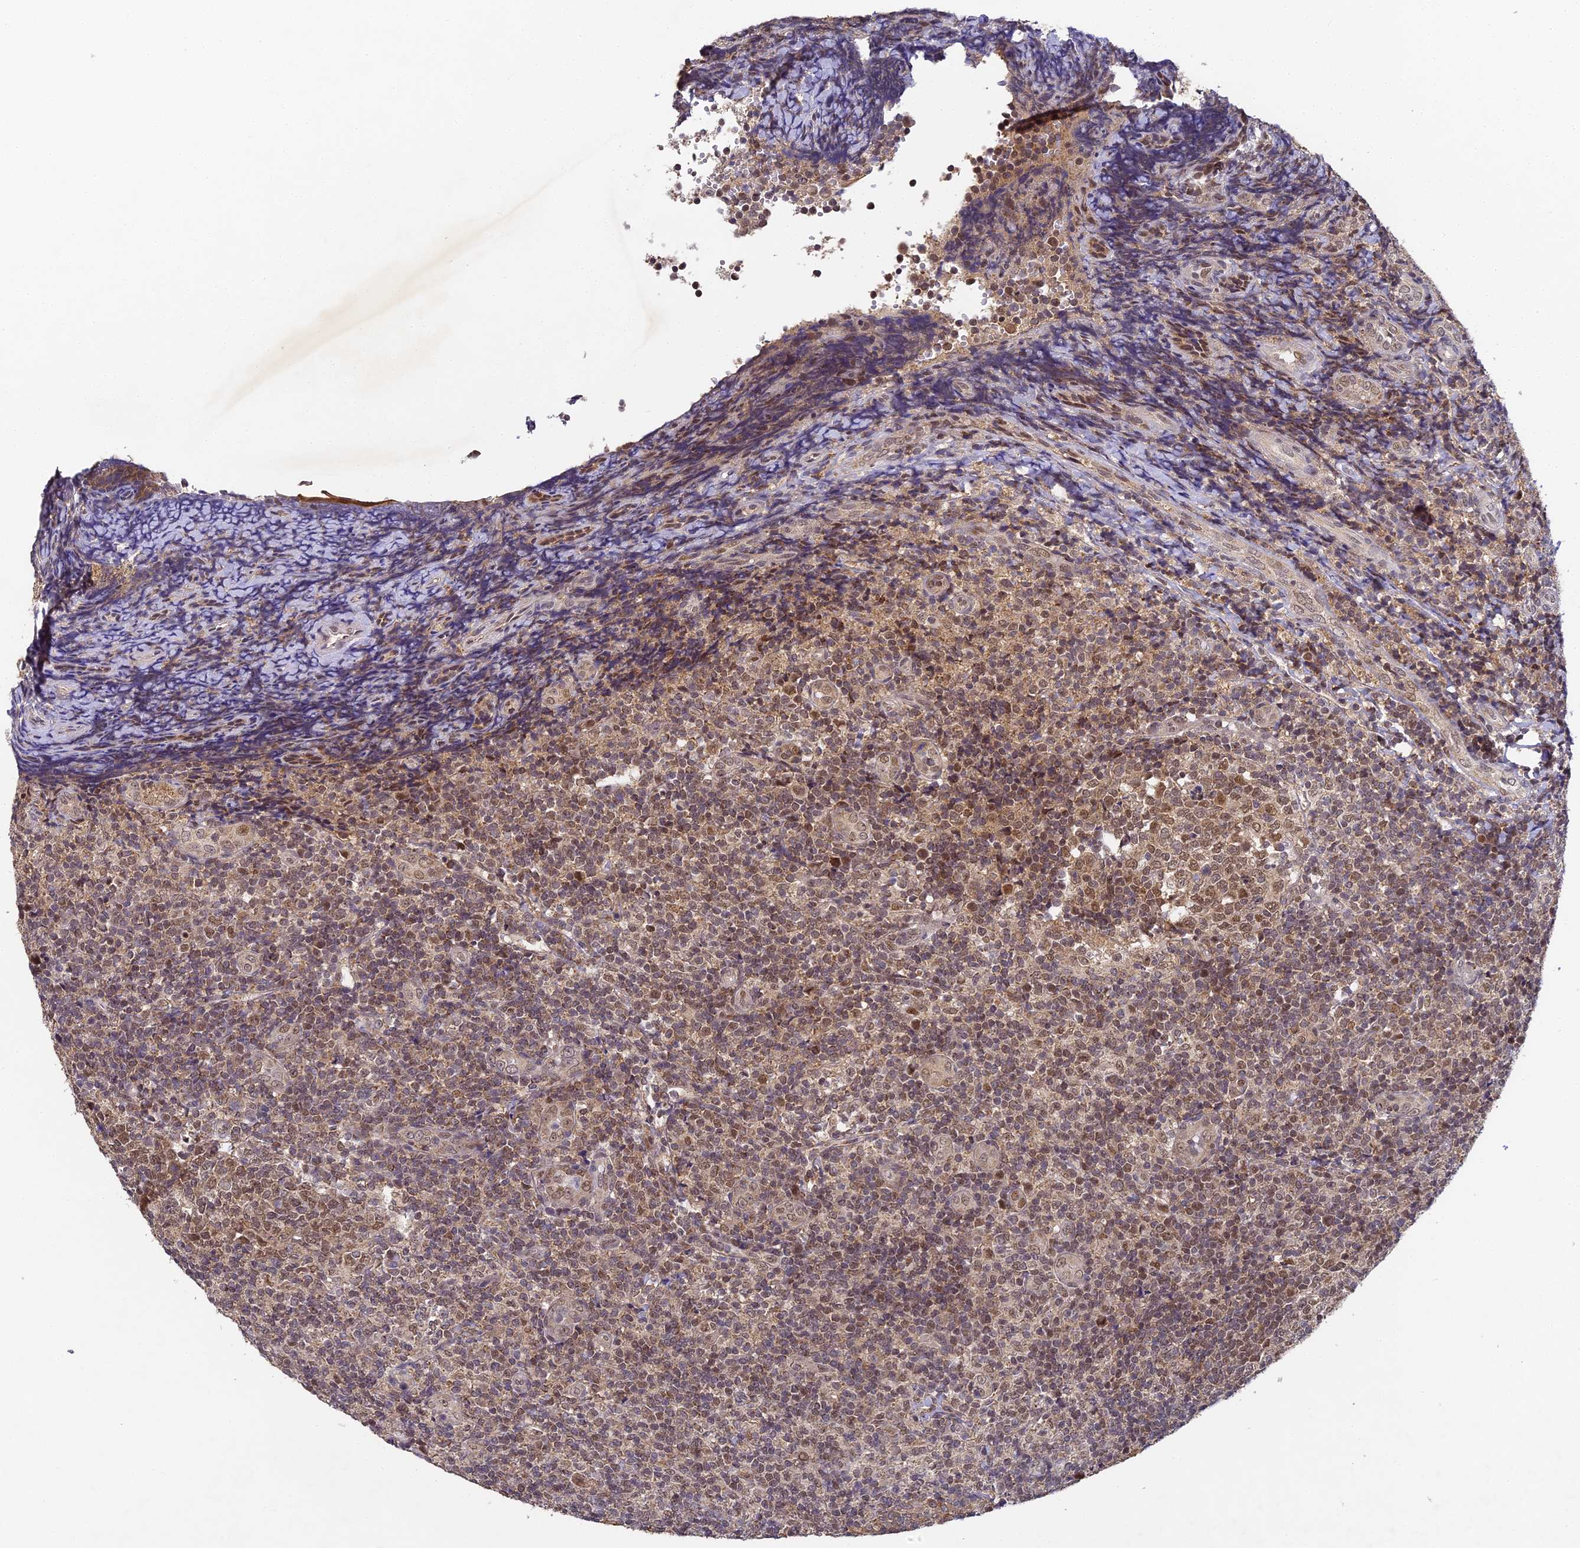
{"staining": {"intensity": "moderate", "quantity": "25%-75%", "location": "cytoplasmic/membranous,nuclear"}, "tissue": "tonsil", "cell_type": "Germinal center cells", "image_type": "normal", "snomed": [{"axis": "morphology", "description": "Normal tissue, NOS"}, {"axis": "topography", "description": "Tonsil"}], "caption": "Immunohistochemical staining of unremarkable human tonsil exhibits moderate cytoplasmic/membranous,nuclear protein expression in approximately 25%-75% of germinal center cells. Nuclei are stained in blue.", "gene": "DNAAF10", "patient": {"sex": "female", "age": 19}}